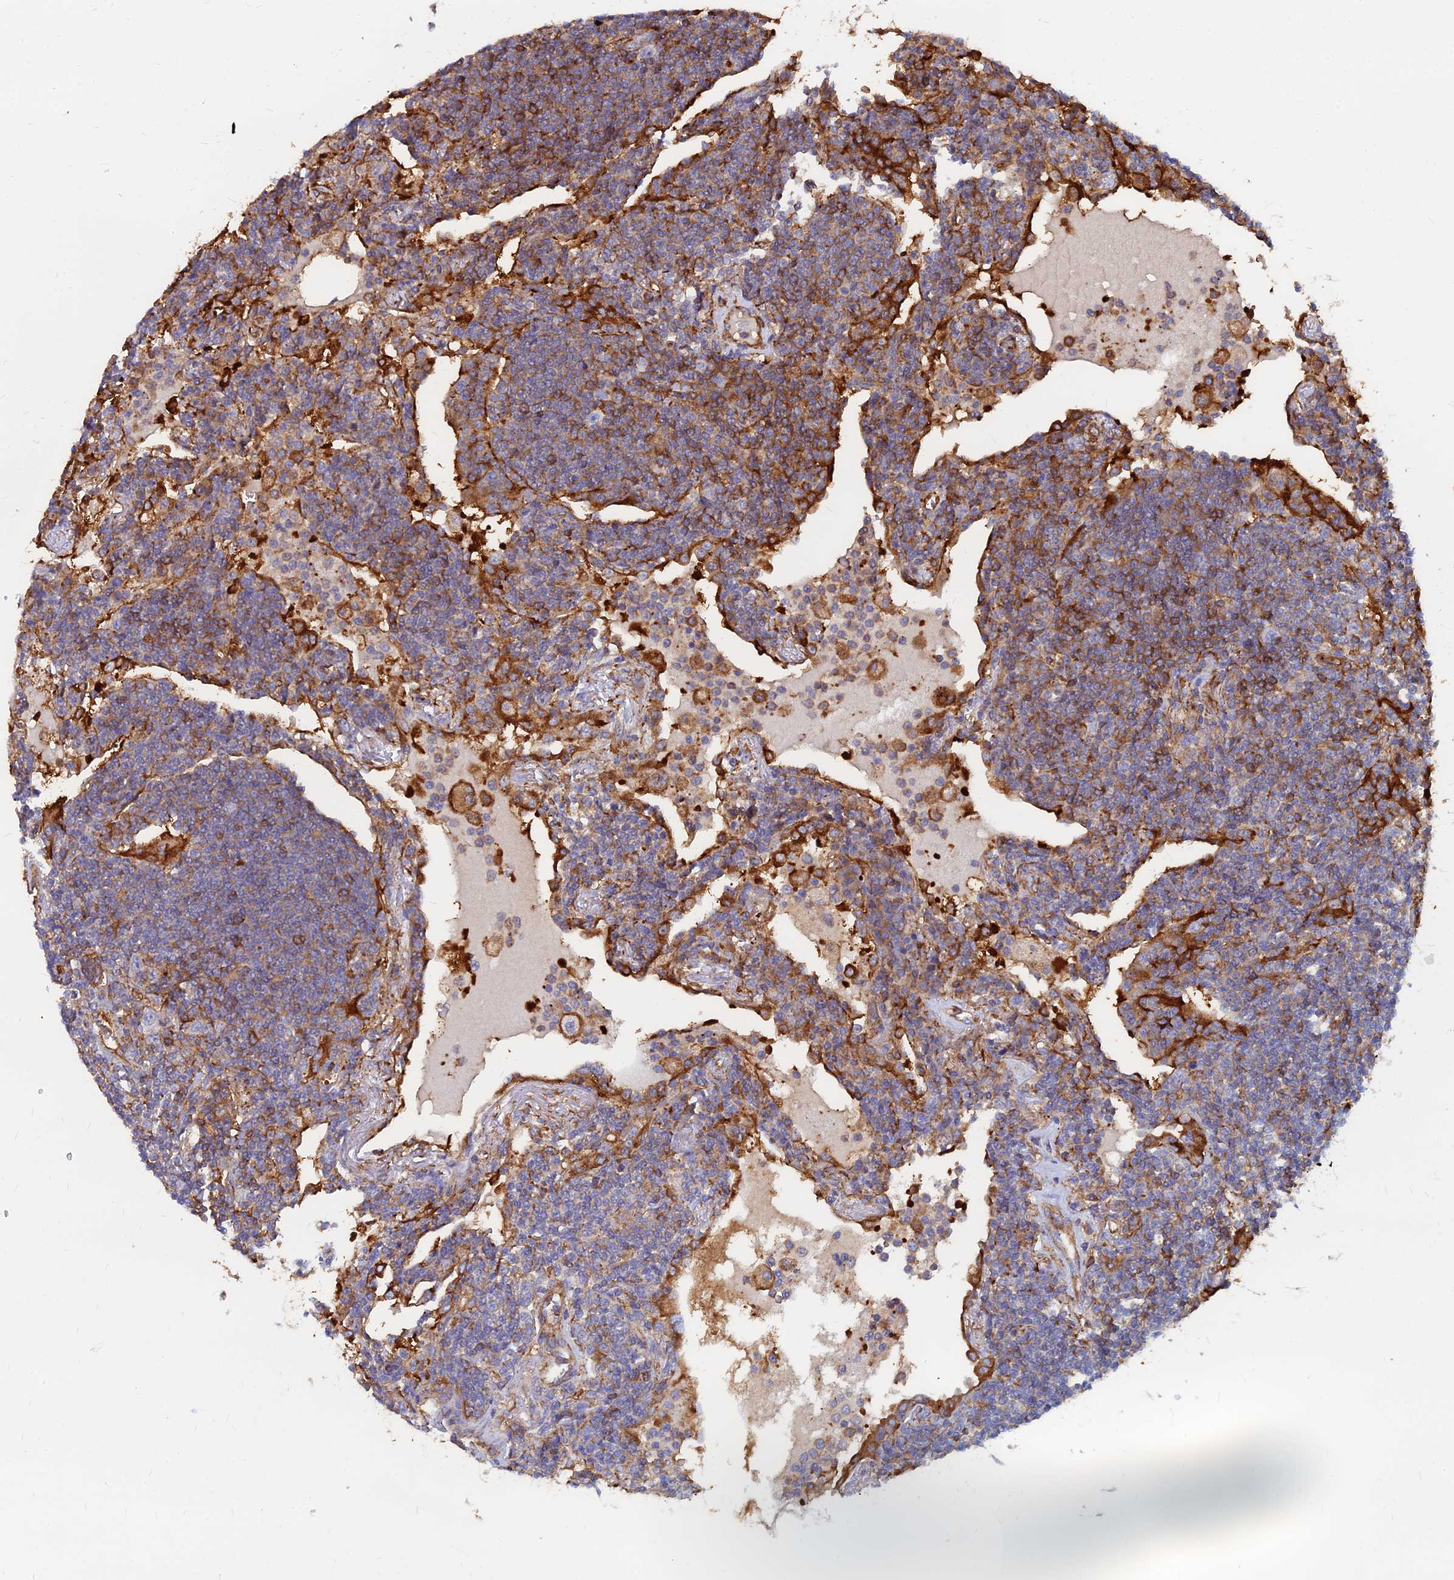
{"staining": {"intensity": "moderate", "quantity": "25%-75%", "location": "cytoplasmic/membranous"}, "tissue": "lymphoma", "cell_type": "Tumor cells", "image_type": "cancer", "snomed": [{"axis": "morphology", "description": "Malignant lymphoma, non-Hodgkin's type, Low grade"}, {"axis": "topography", "description": "Lung"}], "caption": "An immunohistochemistry (IHC) histopathology image of neoplastic tissue is shown. Protein staining in brown labels moderate cytoplasmic/membranous positivity in lymphoma within tumor cells. (DAB IHC with brightfield microscopy, high magnification).", "gene": "GPR42", "patient": {"sex": "female", "age": 71}}